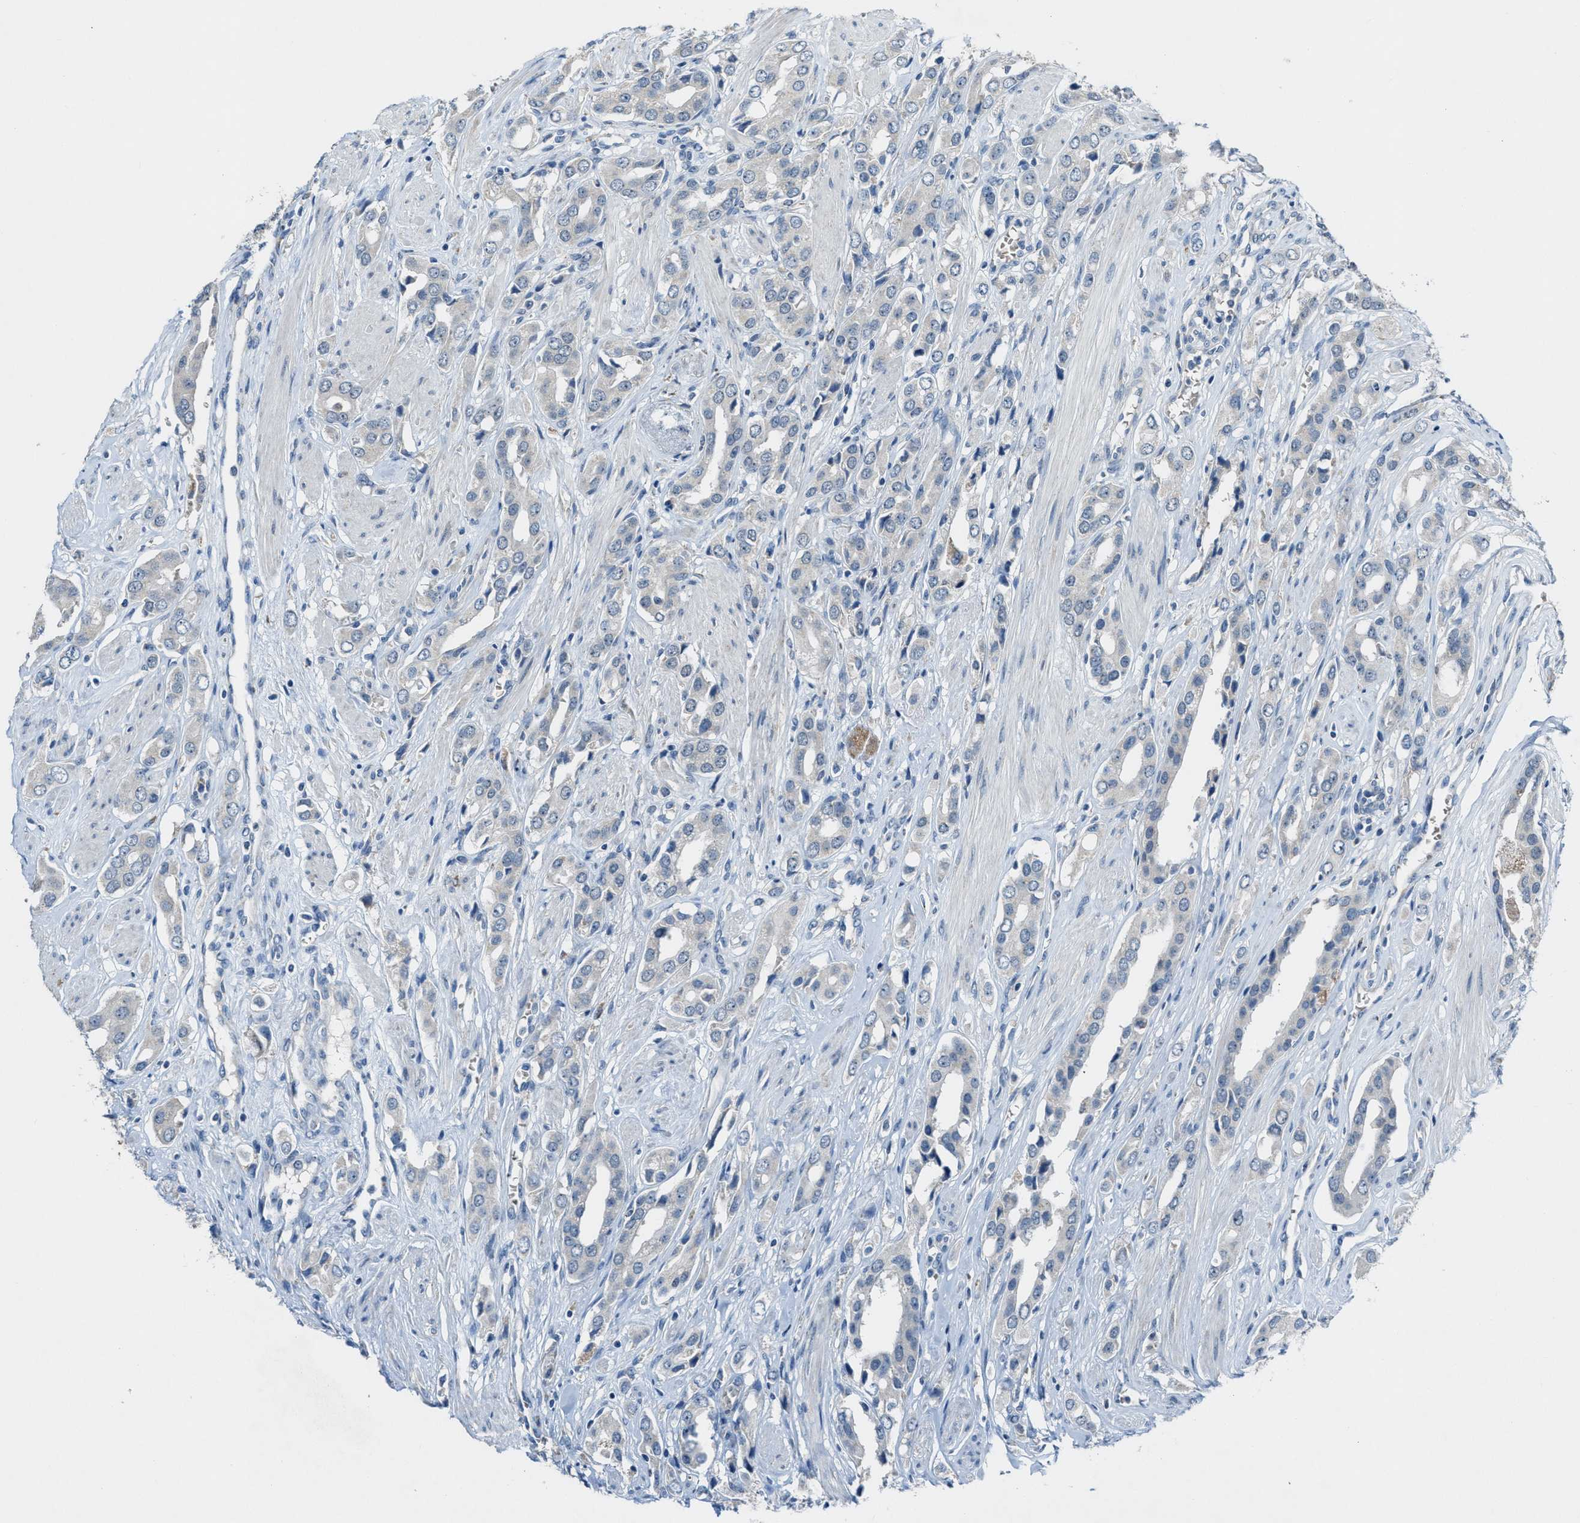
{"staining": {"intensity": "negative", "quantity": "none", "location": "none"}, "tissue": "prostate cancer", "cell_type": "Tumor cells", "image_type": "cancer", "snomed": [{"axis": "morphology", "description": "Adenocarcinoma, High grade"}, {"axis": "topography", "description": "Prostate"}], "caption": "Micrograph shows no significant protein staining in tumor cells of prostate cancer (adenocarcinoma (high-grade)).", "gene": "CDON", "patient": {"sex": "male", "age": 52}}